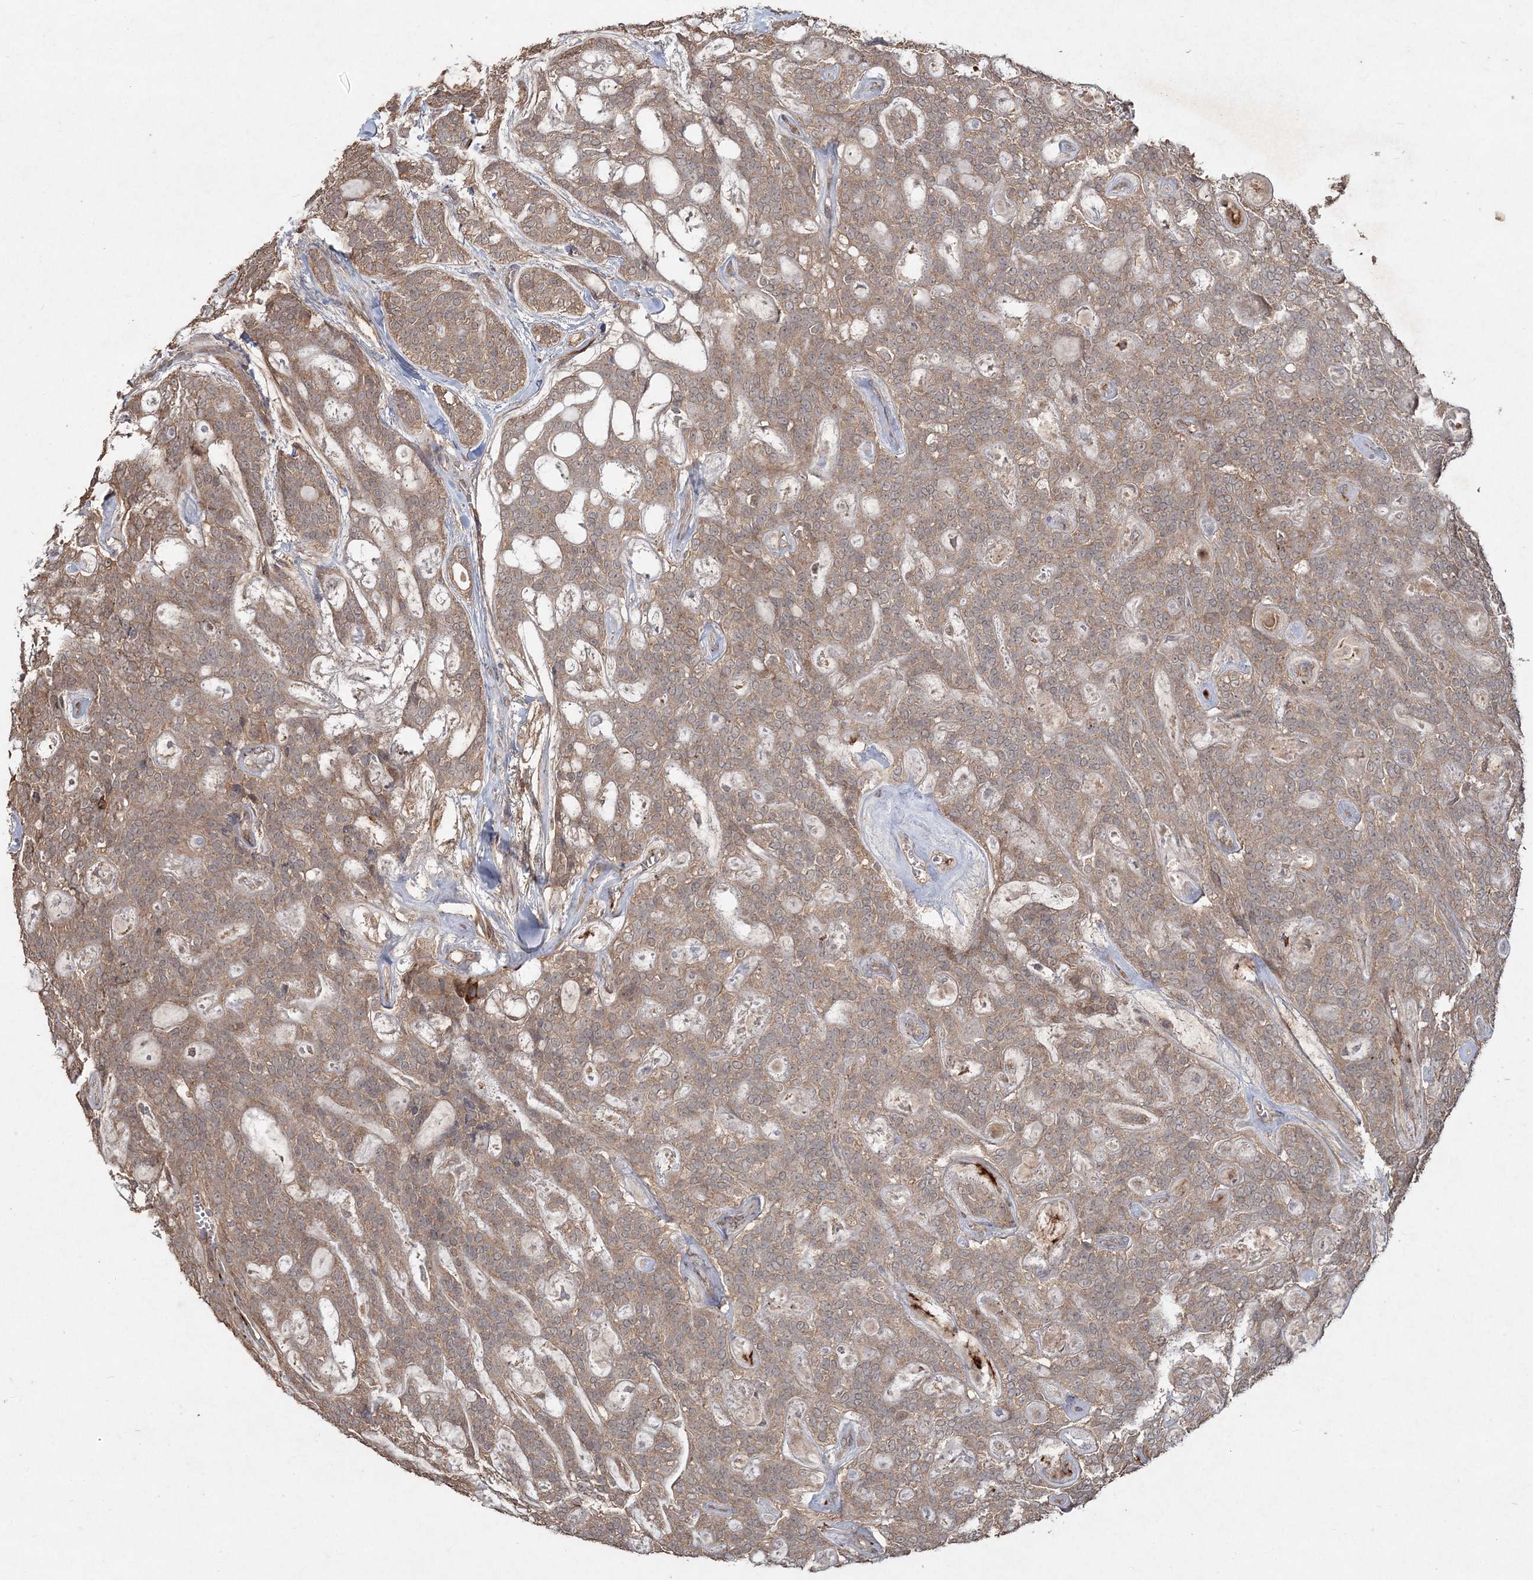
{"staining": {"intensity": "weak", "quantity": ">75%", "location": "cytoplasmic/membranous"}, "tissue": "head and neck cancer", "cell_type": "Tumor cells", "image_type": "cancer", "snomed": [{"axis": "morphology", "description": "Adenocarcinoma, NOS"}, {"axis": "topography", "description": "Head-Neck"}], "caption": "Weak cytoplasmic/membranous staining is identified in approximately >75% of tumor cells in head and neck cancer (adenocarcinoma).", "gene": "SPRY1", "patient": {"sex": "male", "age": 66}}